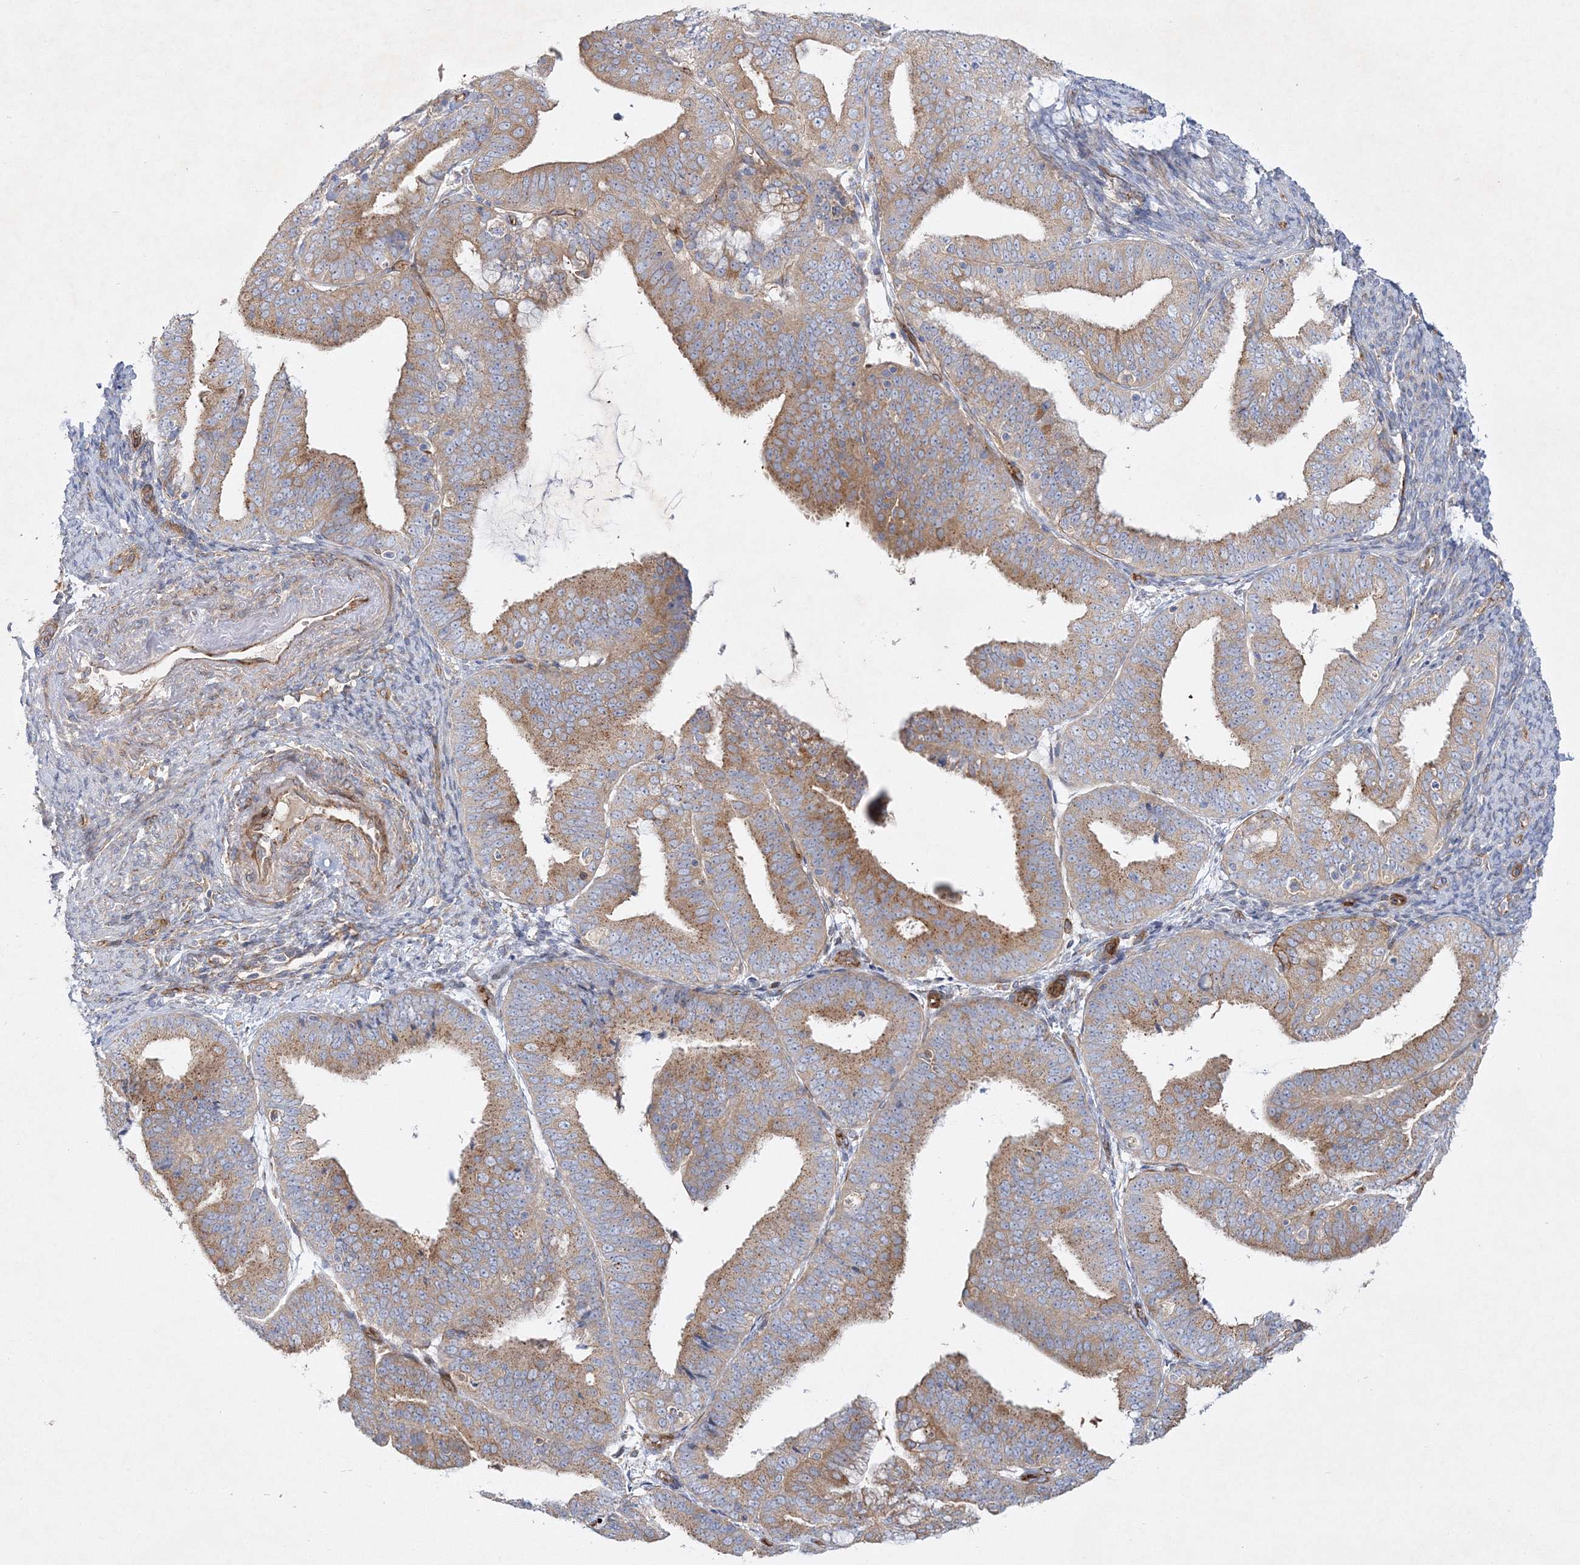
{"staining": {"intensity": "moderate", "quantity": "25%-75%", "location": "cytoplasmic/membranous"}, "tissue": "endometrial cancer", "cell_type": "Tumor cells", "image_type": "cancer", "snomed": [{"axis": "morphology", "description": "Adenocarcinoma, NOS"}, {"axis": "topography", "description": "Endometrium"}], "caption": "Immunohistochemistry of human endometrial cancer (adenocarcinoma) demonstrates medium levels of moderate cytoplasmic/membranous positivity in approximately 25%-75% of tumor cells.", "gene": "ZFYVE16", "patient": {"sex": "female", "age": 63}}